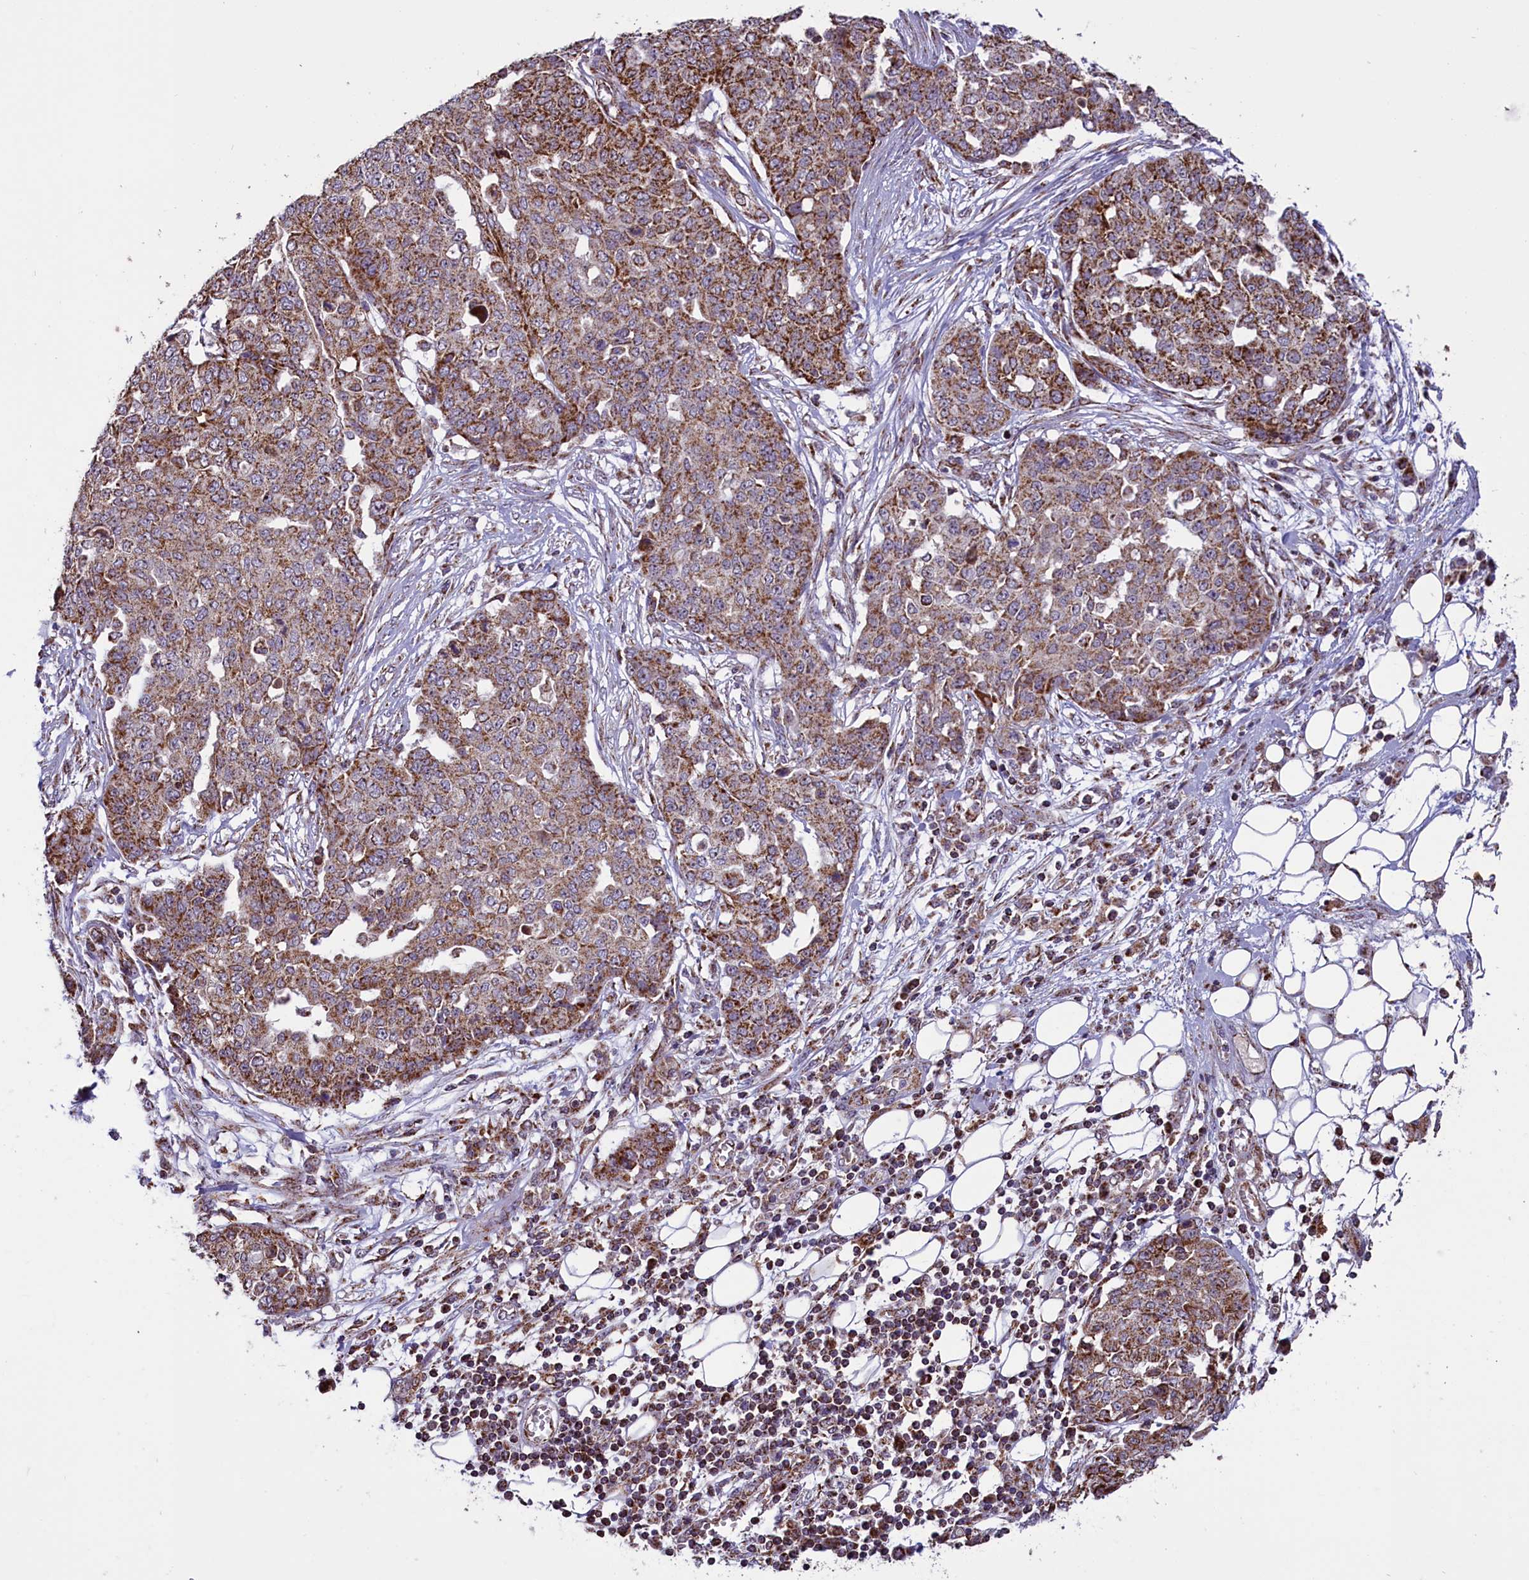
{"staining": {"intensity": "moderate", "quantity": ">75%", "location": "cytoplasmic/membranous"}, "tissue": "ovarian cancer", "cell_type": "Tumor cells", "image_type": "cancer", "snomed": [{"axis": "morphology", "description": "Cystadenocarcinoma, serous, NOS"}, {"axis": "topography", "description": "Soft tissue"}, {"axis": "topography", "description": "Ovary"}], "caption": "Ovarian cancer stained with a brown dye exhibits moderate cytoplasmic/membranous positive expression in approximately >75% of tumor cells.", "gene": "GLRX5", "patient": {"sex": "female", "age": 57}}